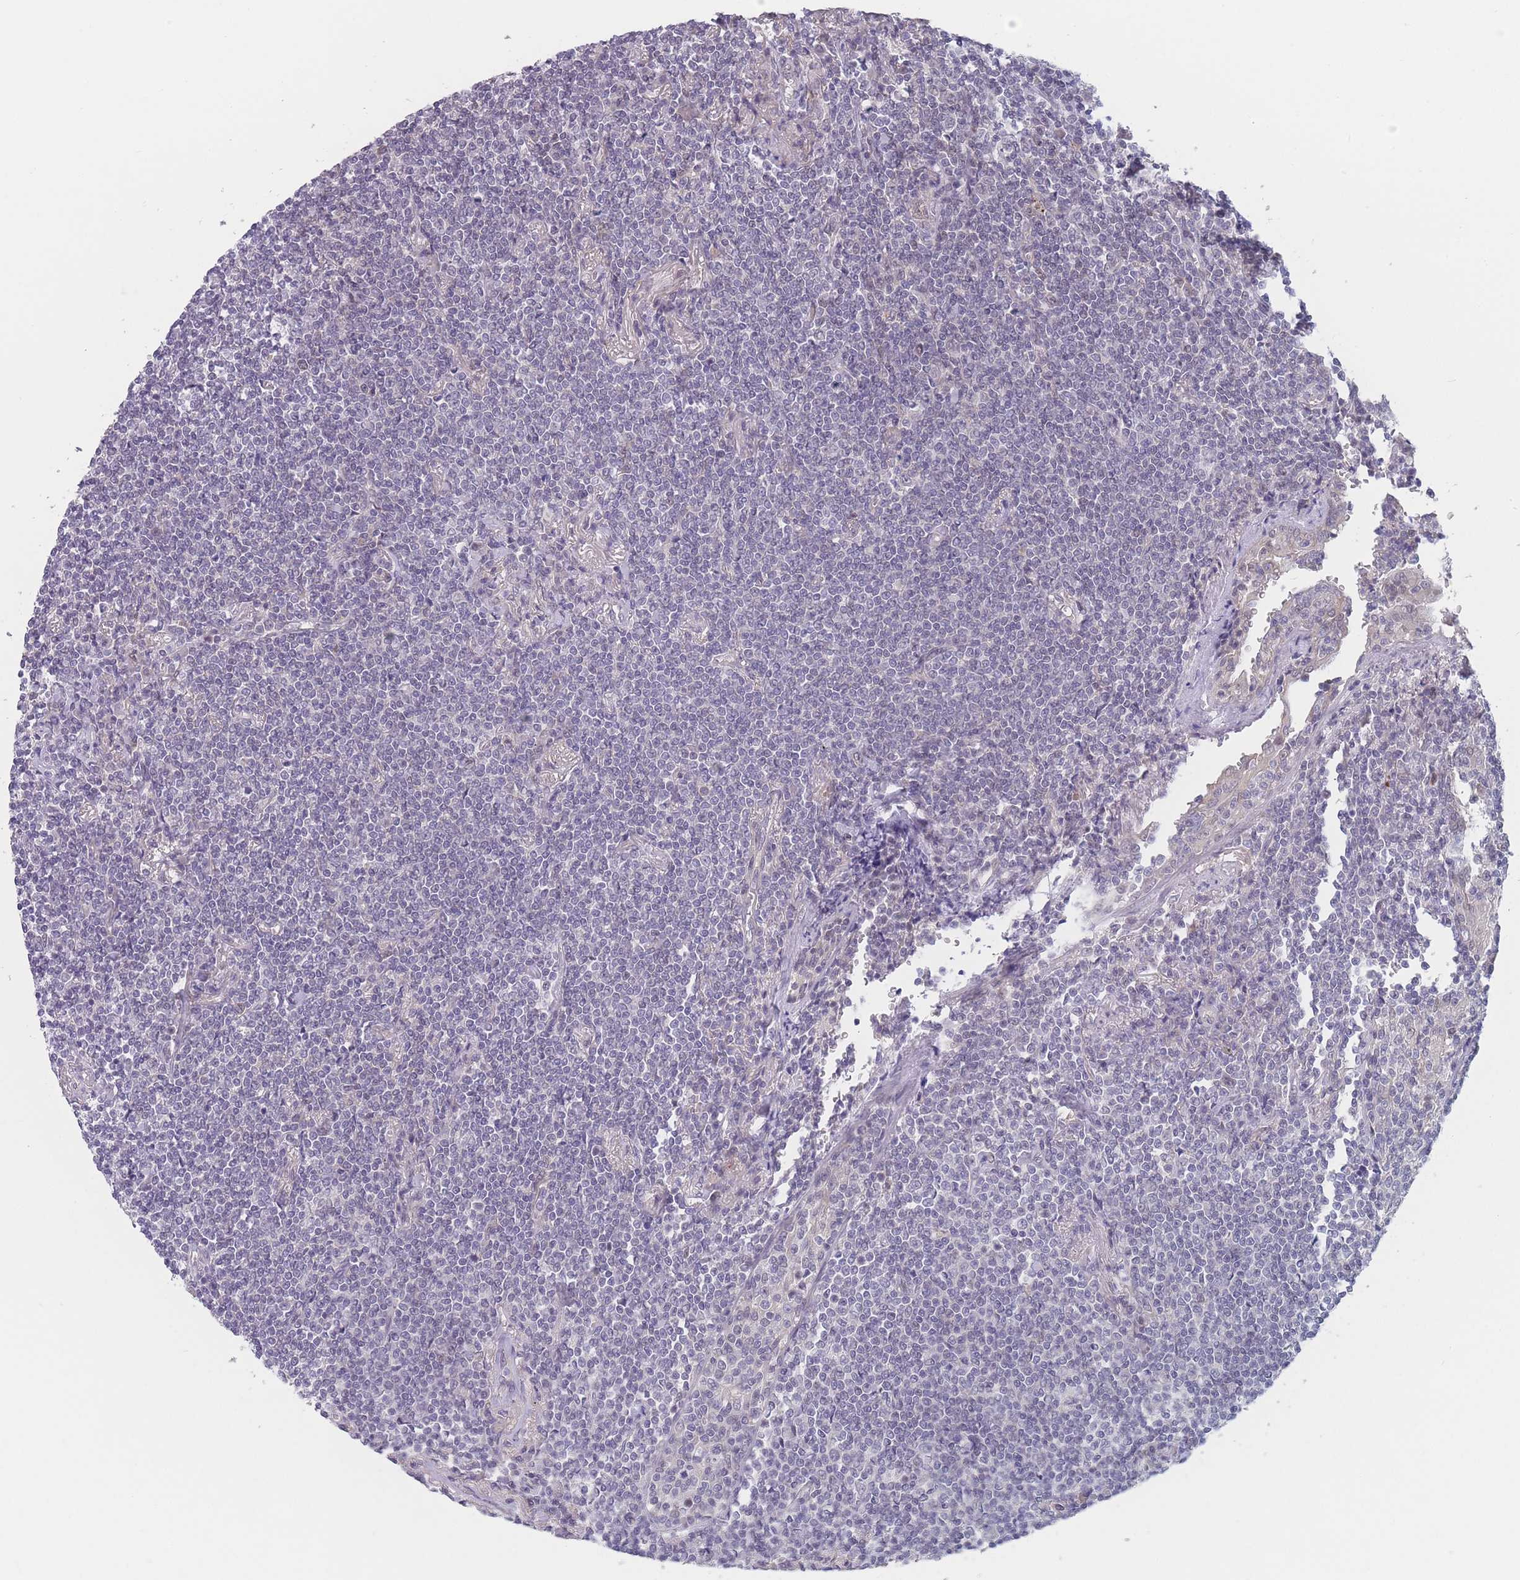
{"staining": {"intensity": "negative", "quantity": "none", "location": "none"}, "tissue": "lymphoma", "cell_type": "Tumor cells", "image_type": "cancer", "snomed": [{"axis": "morphology", "description": "Malignant lymphoma, non-Hodgkin's type, Low grade"}, {"axis": "topography", "description": "Lung"}], "caption": "IHC image of human lymphoma stained for a protein (brown), which displays no expression in tumor cells. (Brightfield microscopy of DAB immunohistochemistry at high magnification).", "gene": "ANKRD10", "patient": {"sex": "female", "age": 71}}